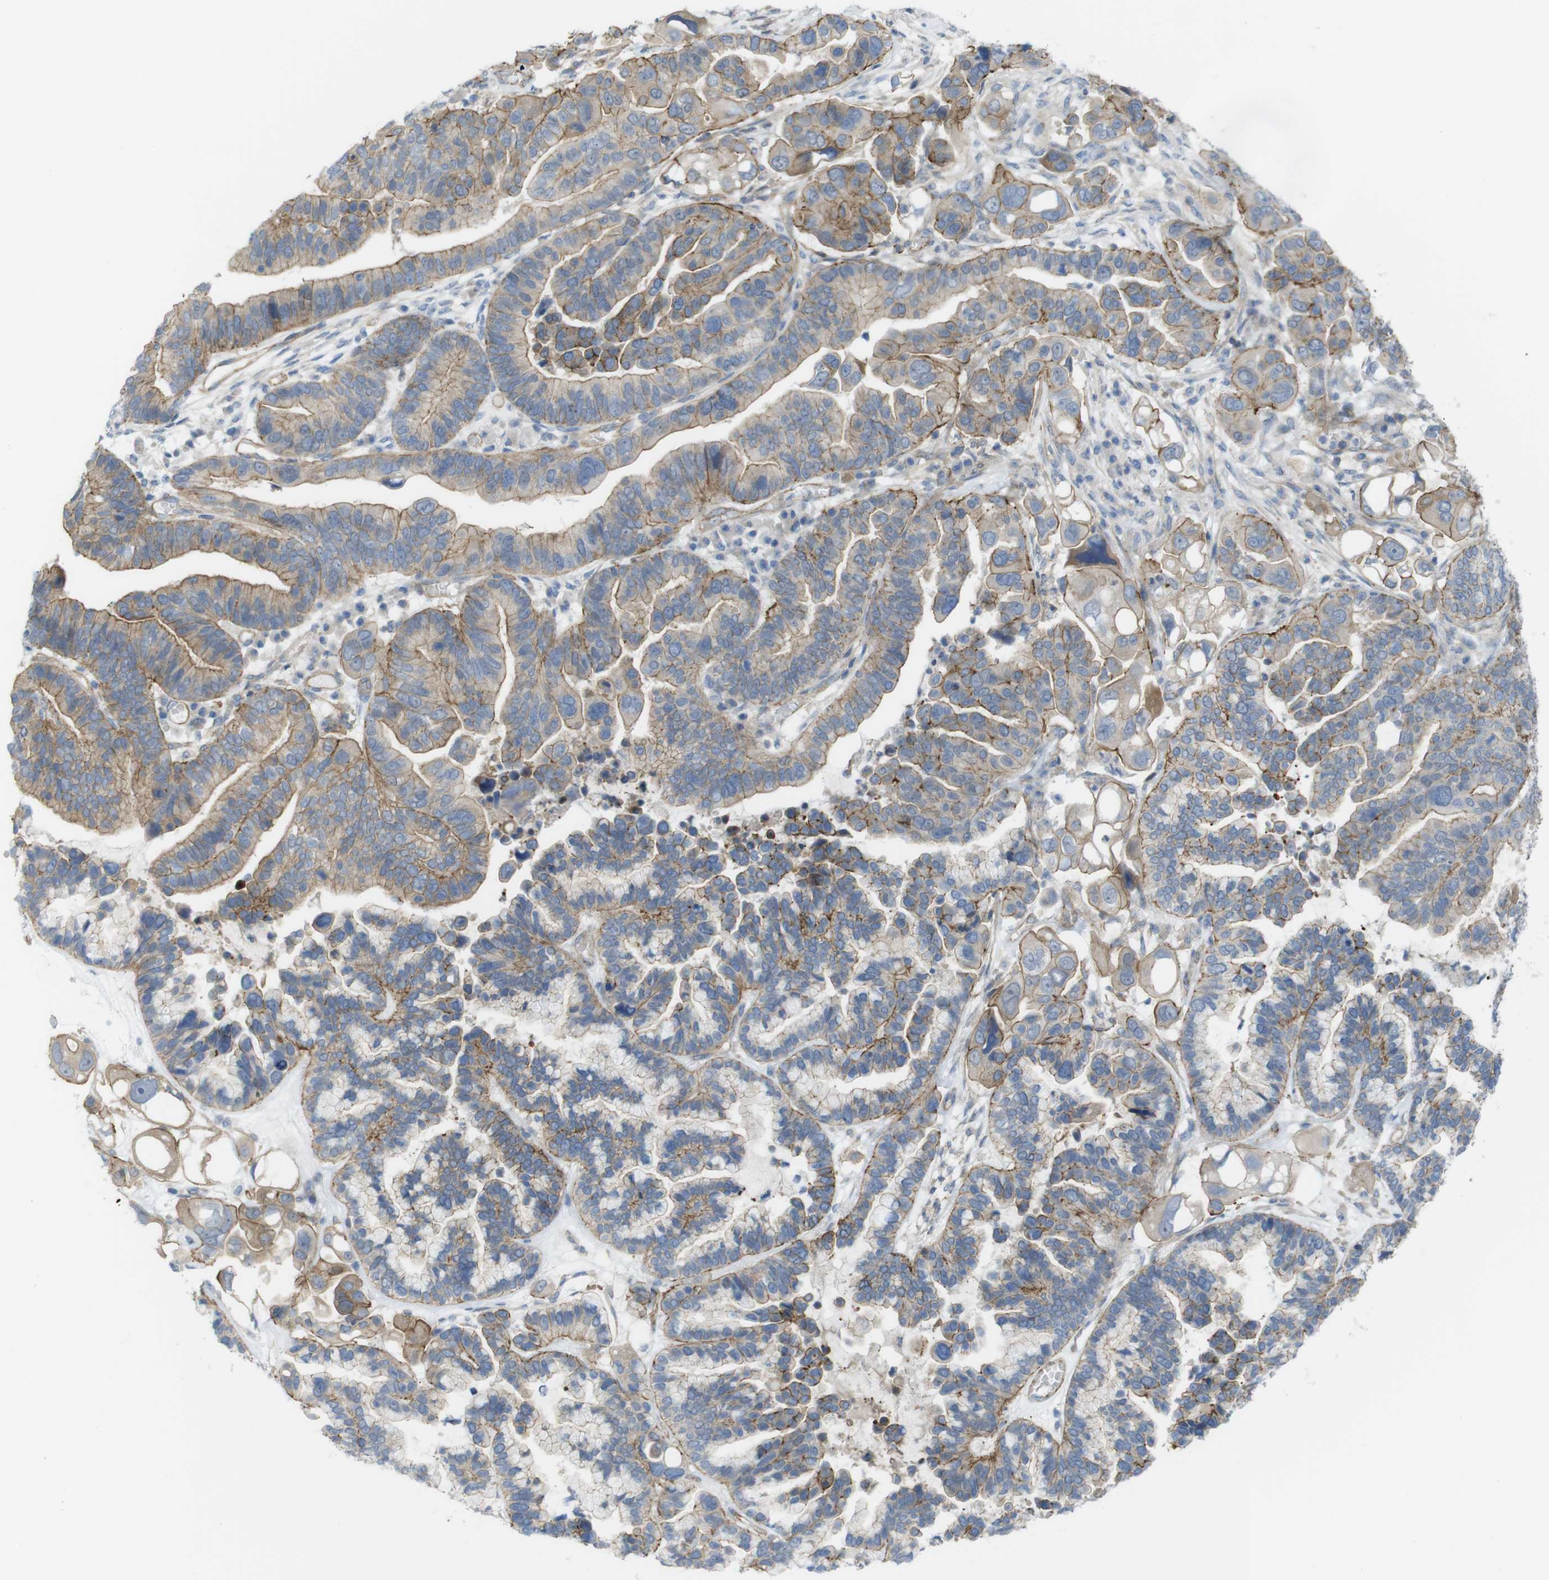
{"staining": {"intensity": "moderate", "quantity": "25%-75%", "location": "cytoplasmic/membranous"}, "tissue": "ovarian cancer", "cell_type": "Tumor cells", "image_type": "cancer", "snomed": [{"axis": "morphology", "description": "Cystadenocarcinoma, serous, NOS"}, {"axis": "topography", "description": "Ovary"}], "caption": "Immunohistochemistry micrograph of neoplastic tissue: human serous cystadenocarcinoma (ovarian) stained using IHC displays medium levels of moderate protein expression localized specifically in the cytoplasmic/membranous of tumor cells, appearing as a cytoplasmic/membranous brown color.", "gene": "PREX2", "patient": {"sex": "female", "age": 56}}